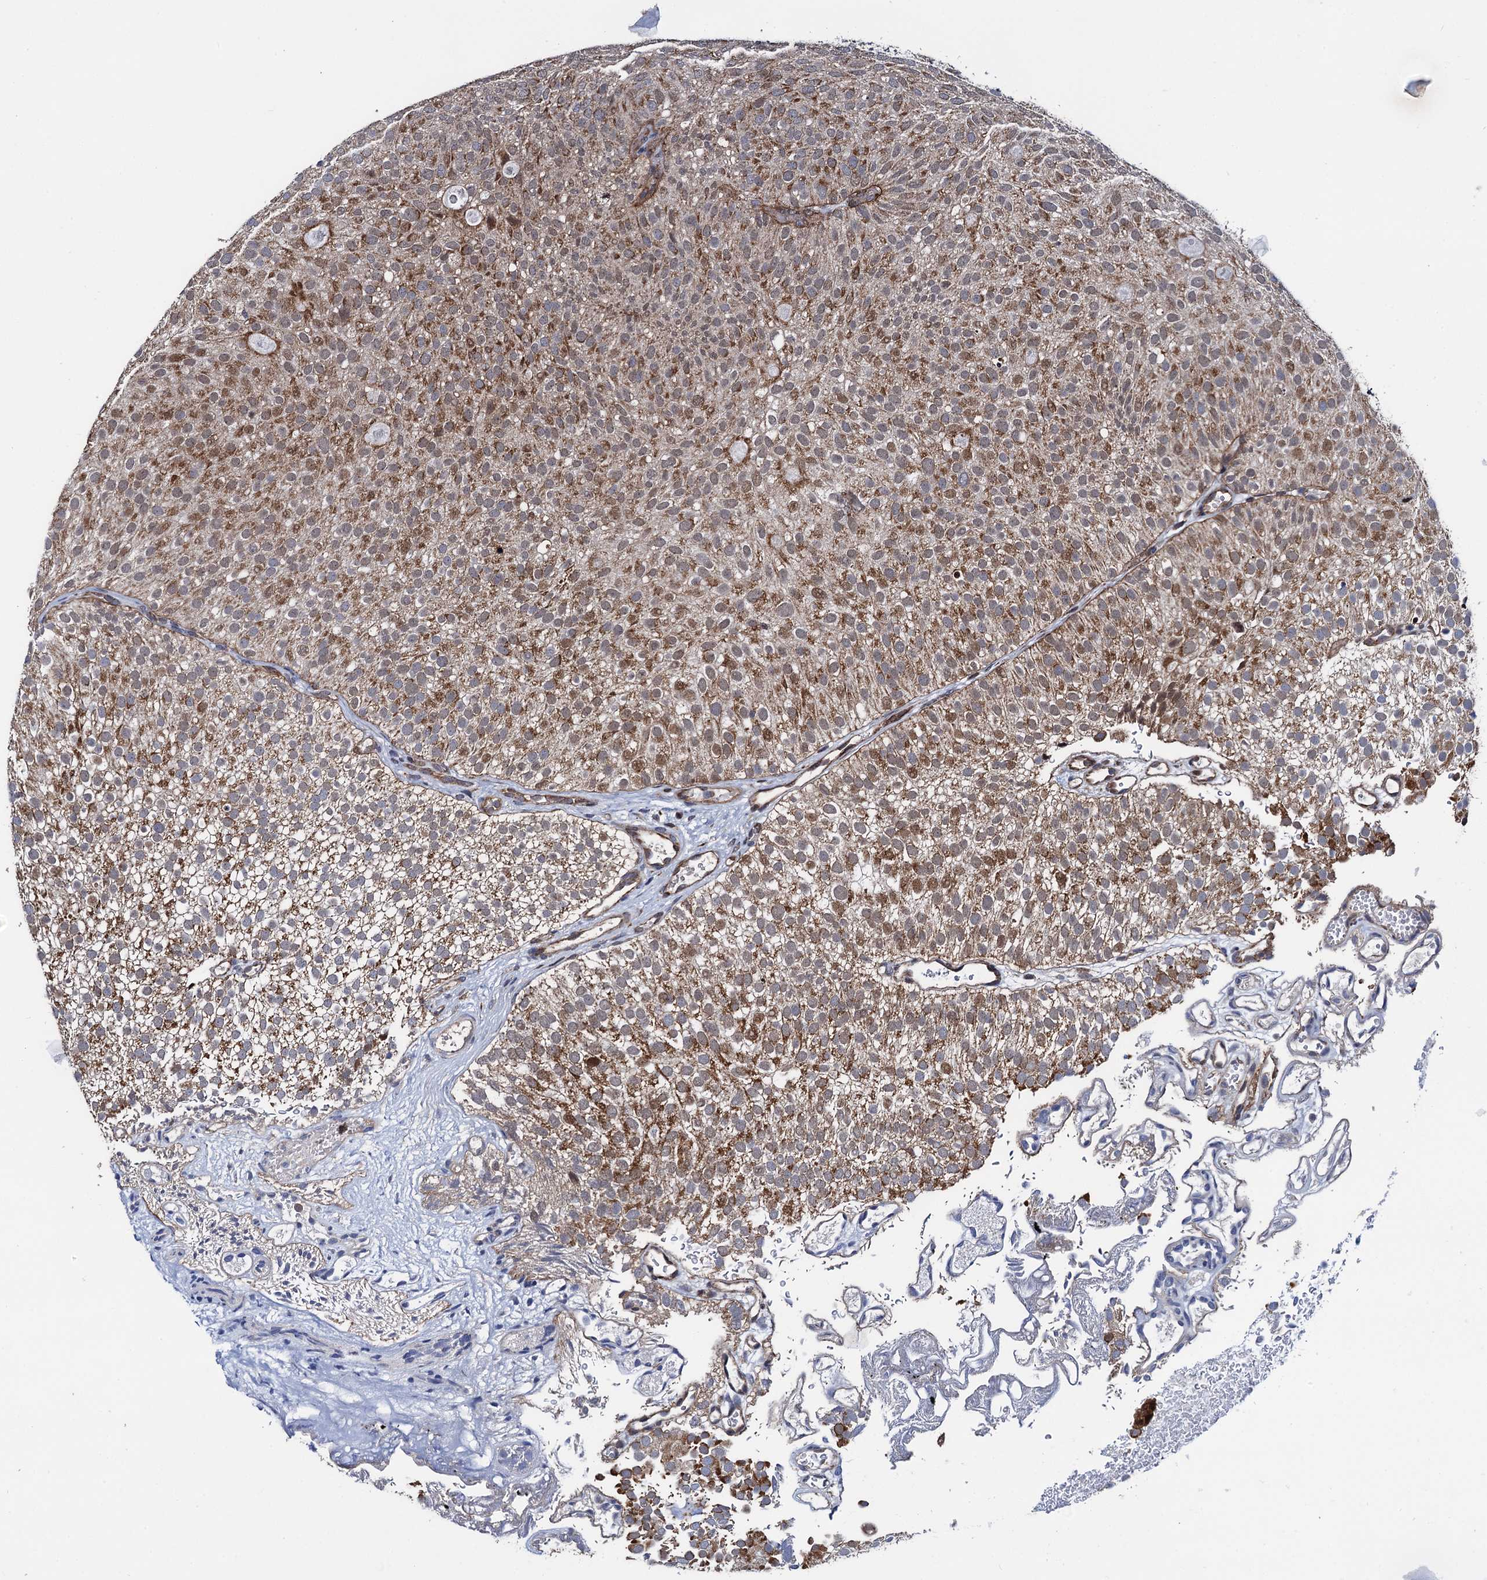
{"staining": {"intensity": "moderate", "quantity": ">75%", "location": "cytoplasmic/membranous"}, "tissue": "urothelial cancer", "cell_type": "Tumor cells", "image_type": "cancer", "snomed": [{"axis": "morphology", "description": "Urothelial carcinoma, Low grade"}, {"axis": "topography", "description": "Urinary bladder"}], "caption": "Protein staining of urothelial carcinoma (low-grade) tissue displays moderate cytoplasmic/membranous expression in about >75% of tumor cells. (DAB = brown stain, brightfield microscopy at high magnification).", "gene": "PTCD3", "patient": {"sex": "male", "age": 78}}